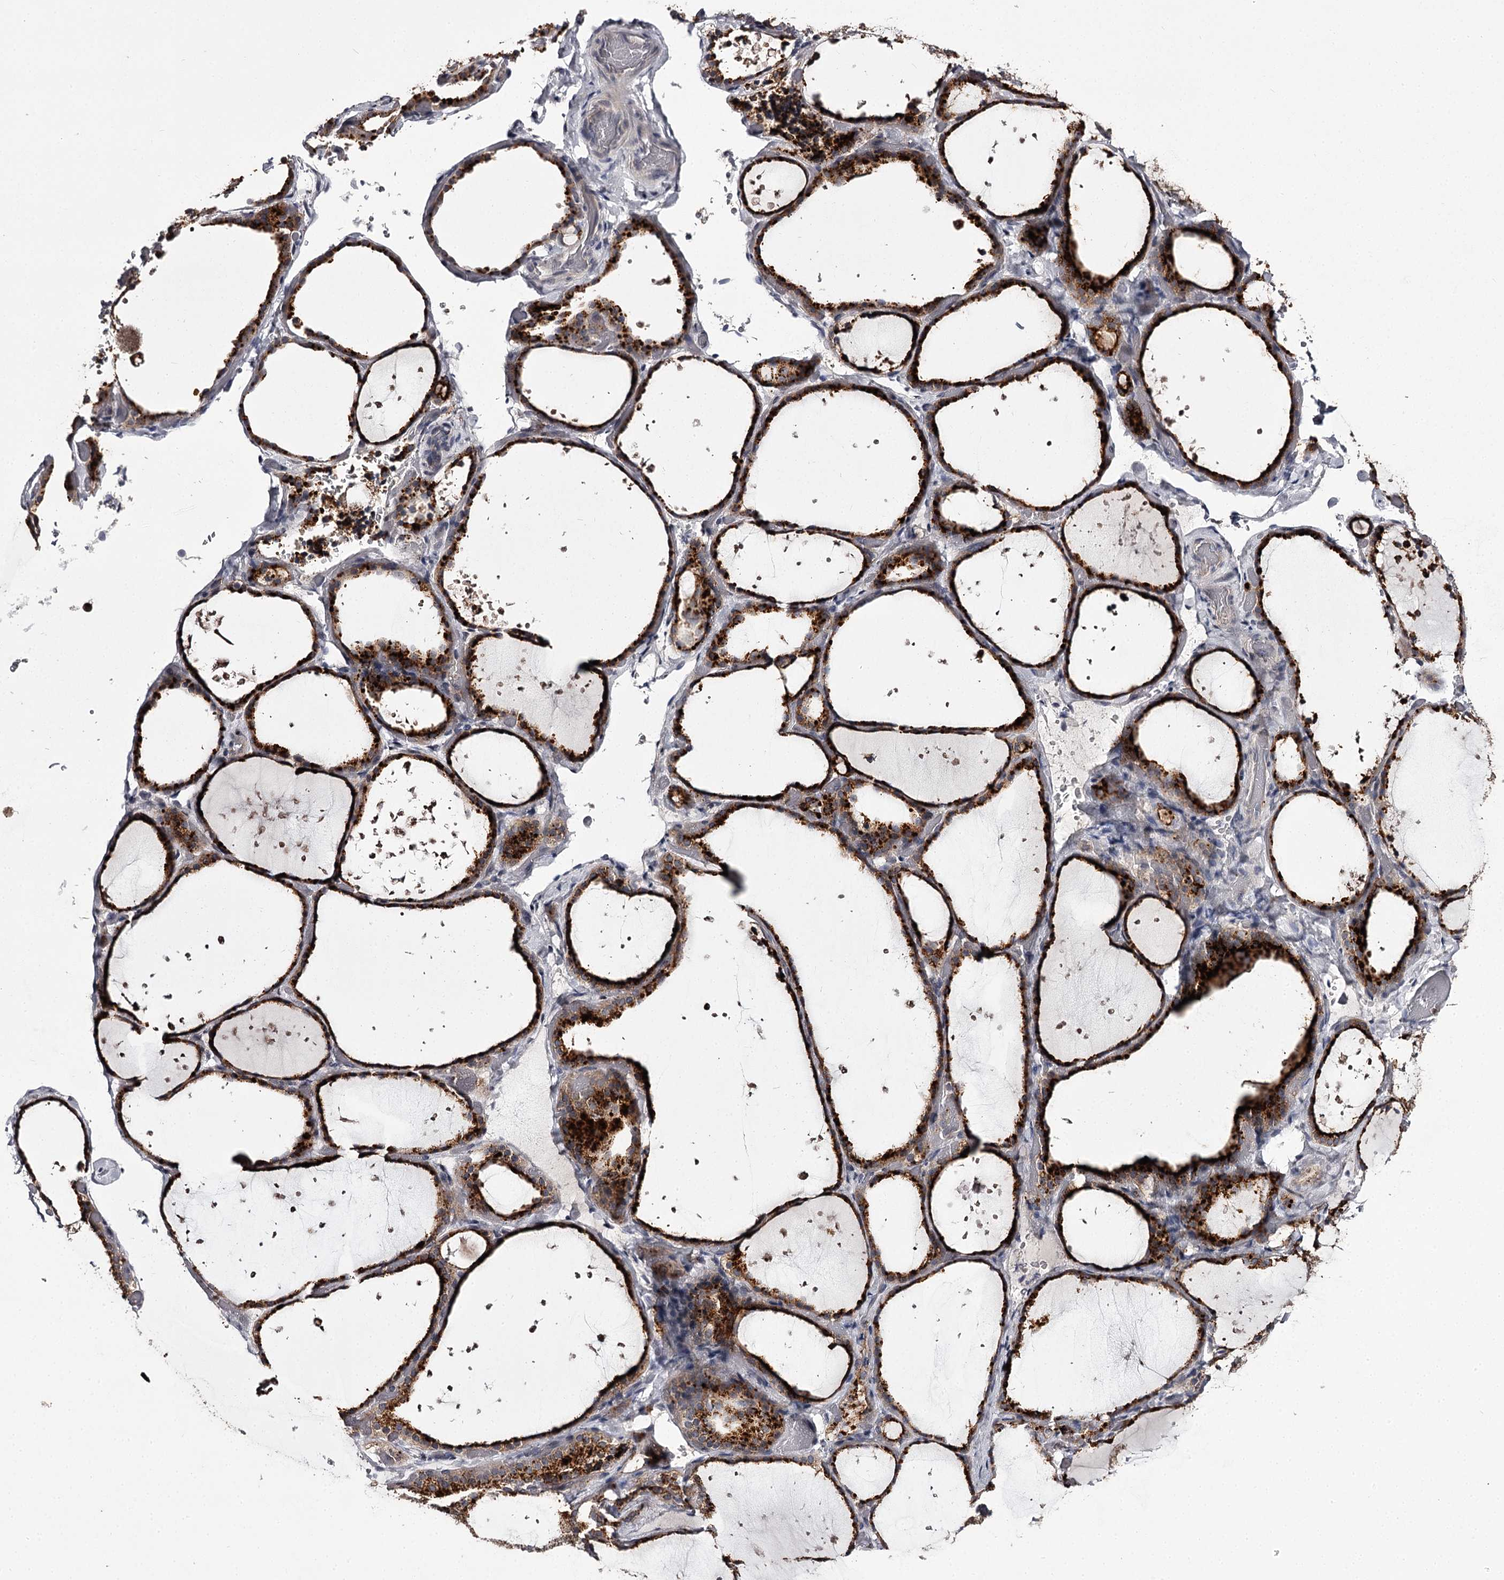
{"staining": {"intensity": "strong", "quantity": ">75%", "location": "cytoplasmic/membranous"}, "tissue": "thyroid gland", "cell_type": "Glandular cells", "image_type": "normal", "snomed": [{"axis": "morphology", "description": "Normal tissue, NOS"}, {"axis": "topography", "description": "Thyroid gland"}], "caption": "Immunohistochemical staining of unremarkable thyroid gland demonstrates >75% levels of strong cytoplasmic/membranous protein staining in approximately >75% of glandular cells.", "gene": "SLC32A1", "patient": {"sex": "female", "age": 44}}